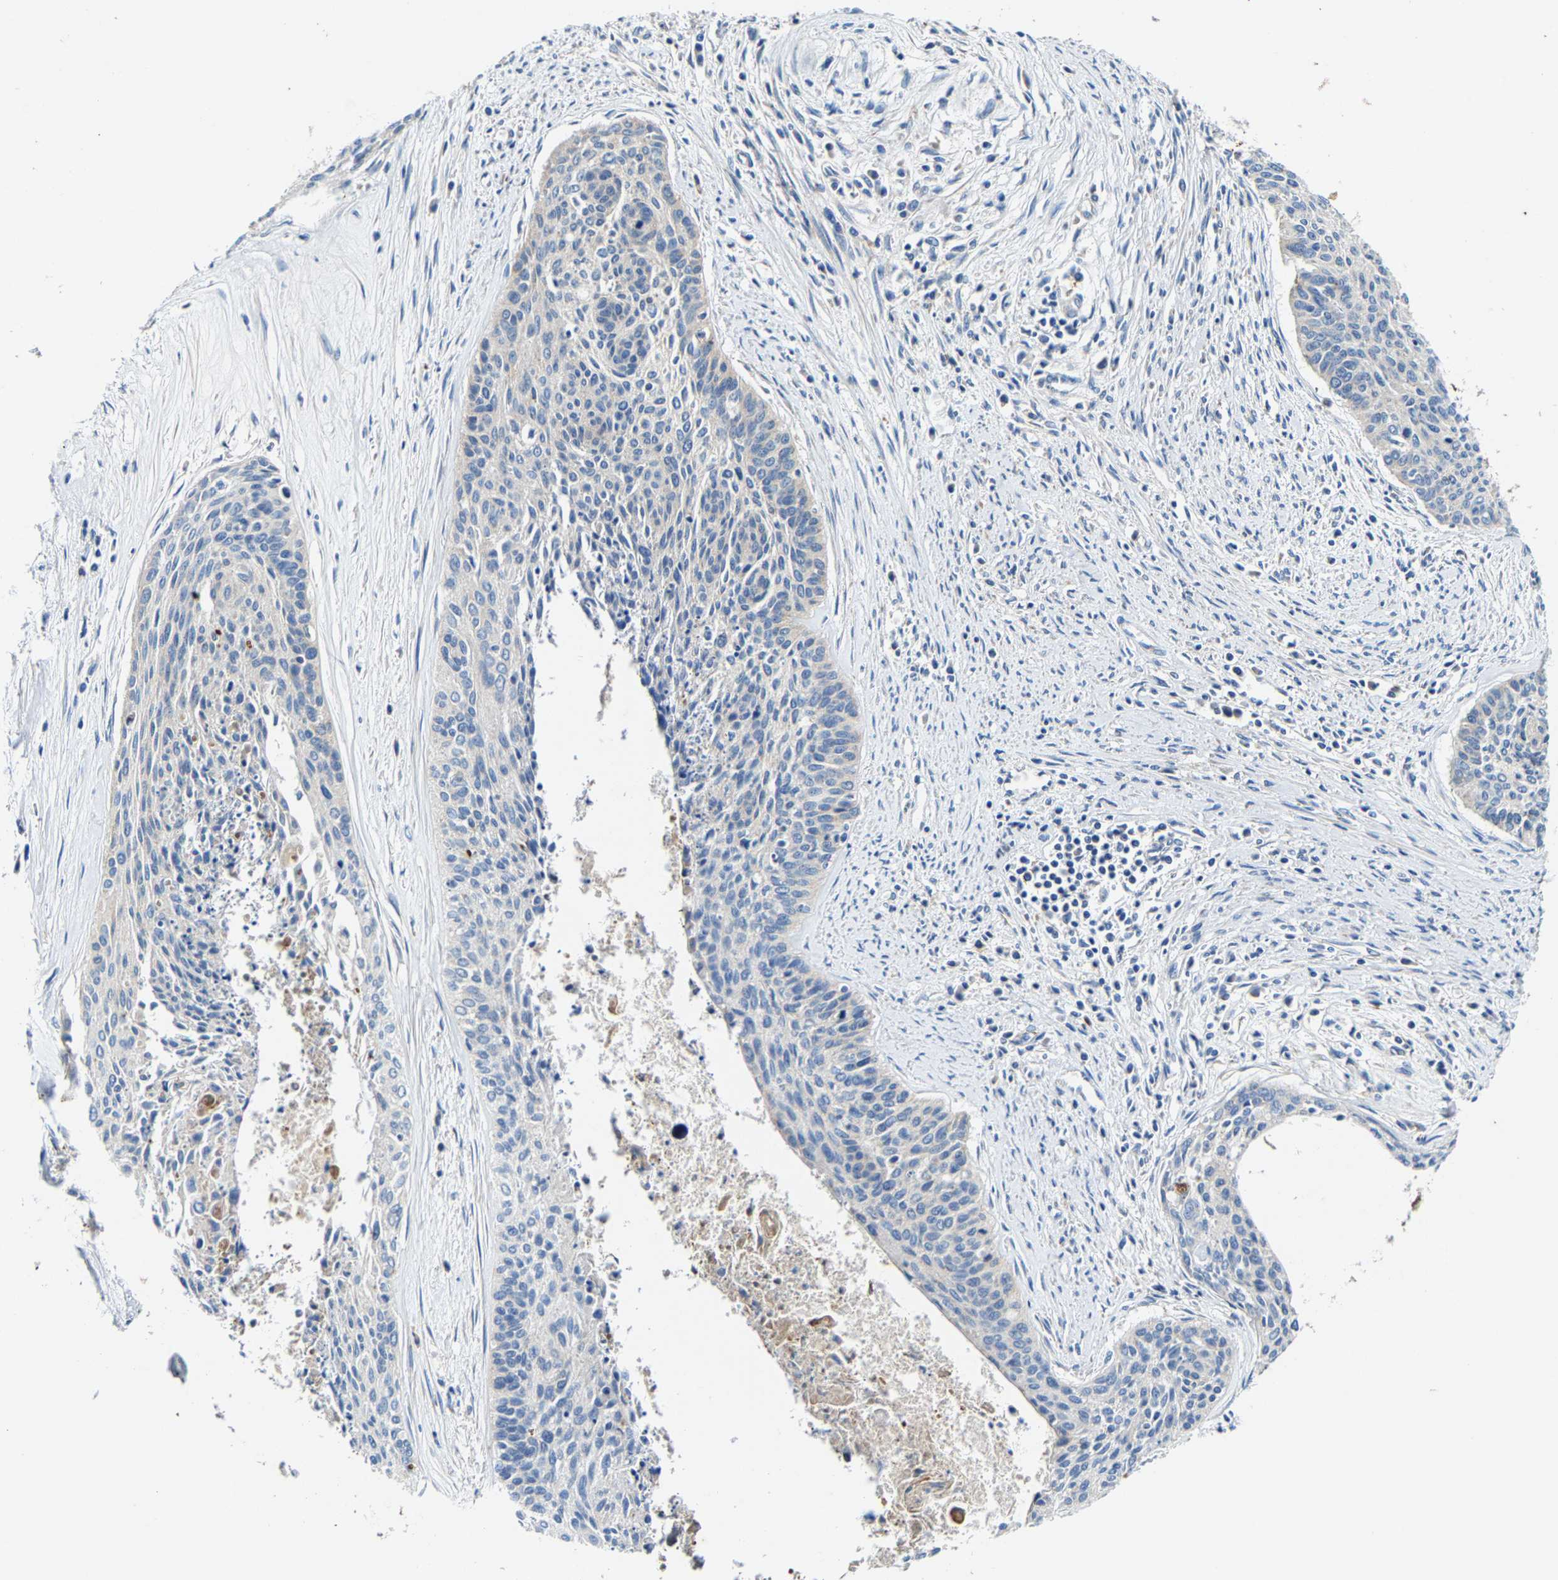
{"staining": {"intensity": "negative", "quantity": "none", "location": "none"}, "tissue": "cervical cancer", "cell_type": "Tumor cells", "image_type": "cancer", "snomed": [{"axis": "morphology", "description": "Squamous cell carcinoma, NOS"}, {"axis": "topography", "description": "Cervix"}], "caption": "Cervical cancer (squamous cell carcinoma) stained for a protein using IHC reveals no positivity tumor cells.", "gene": "SLC25A25", "patient": {"sex": "female", "age": 55}}